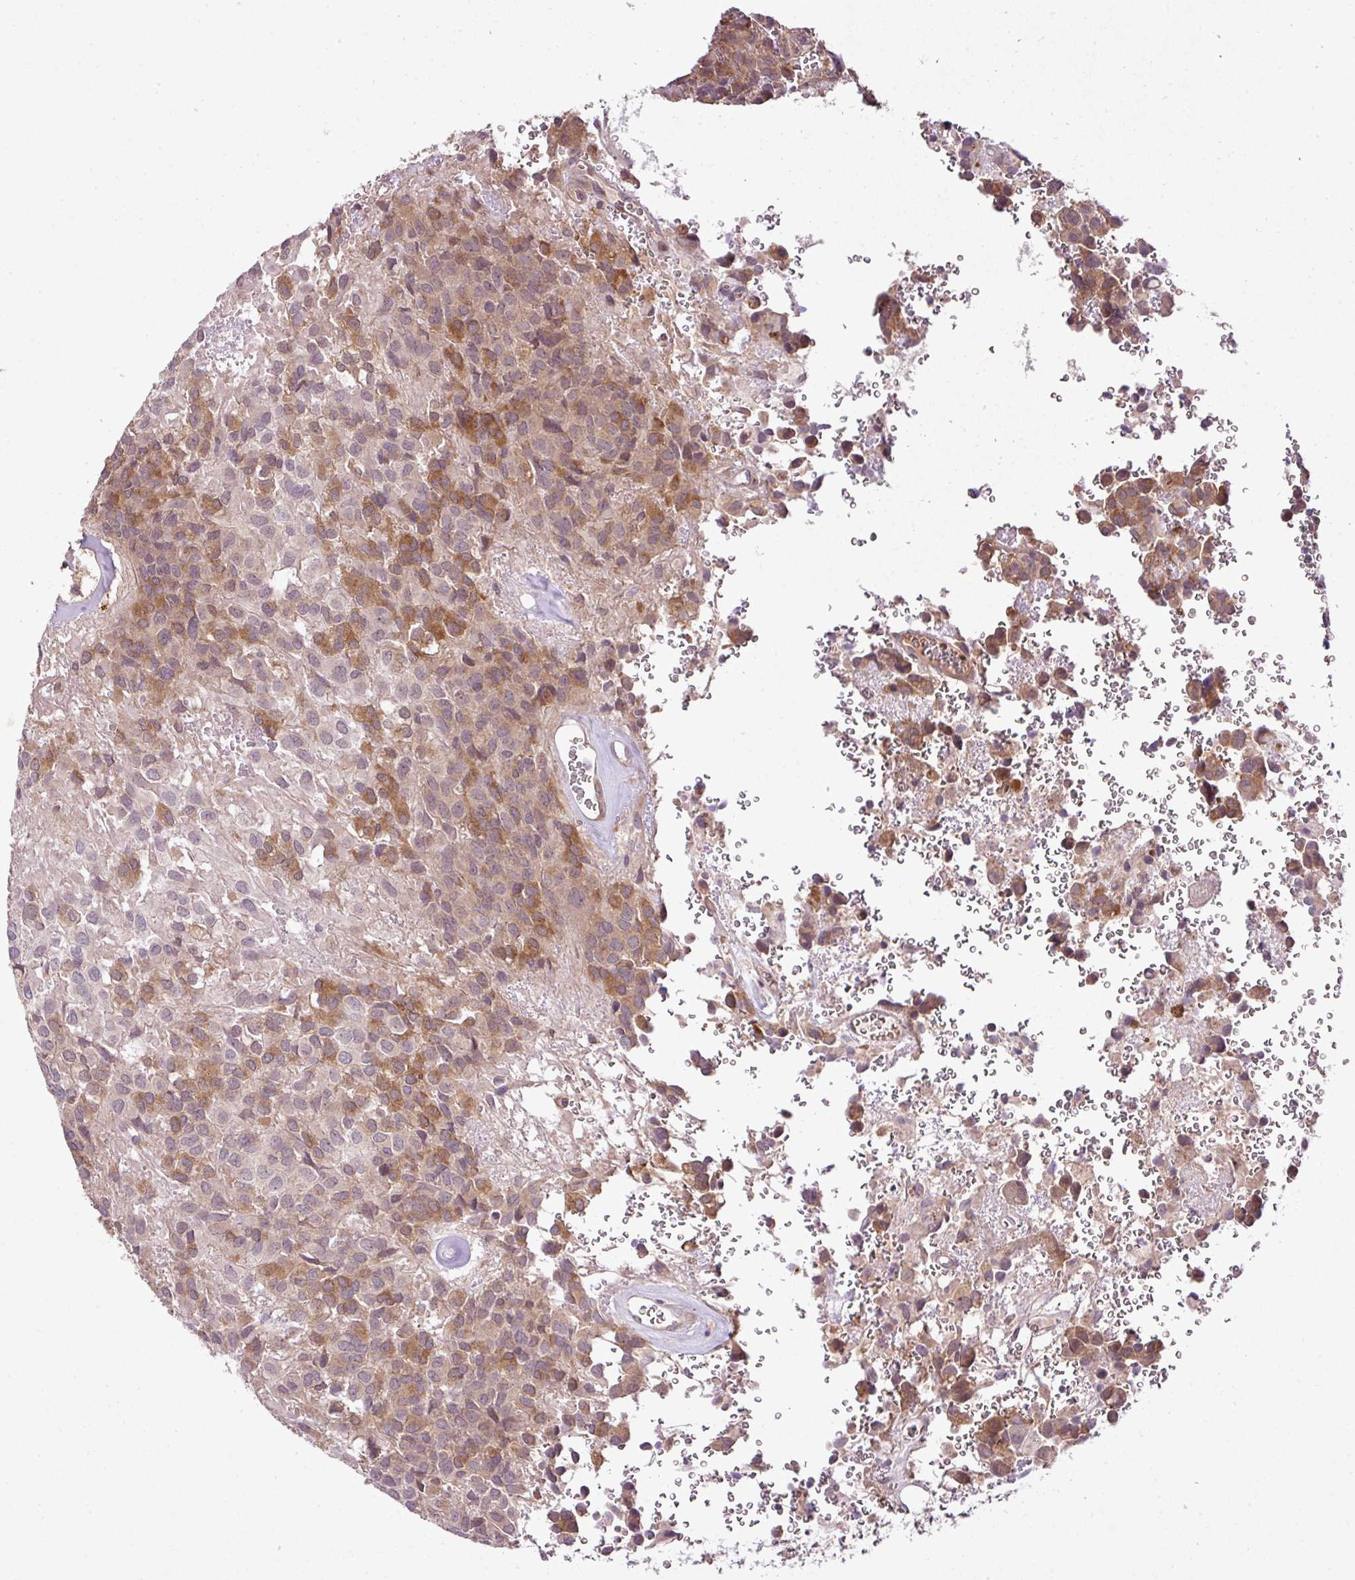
{"staining": {"intensity": "moderate", "quantity": "25%-75%", "location": "cytoplasmic/membranous"}, "tissue": "glioma", "cell_type": "Tumor cells", "image_type": "cancer", "snomed": [{"axis": "morphology", "description": "Glioma, malignant, Low grade"}, {"axis": "topography", "description": "Brain"}], "caption": "High-magnification brightfield microscopy of glioma stained with DAB (brown) and counterstained with hematoxylin (blue). tumor cells exhibit moderate cytoplasmic/membranous expression is seen in about25%-75% of cells.", "gene": "DNAAF4", "patient": {"sex": "male", "age": 56}}